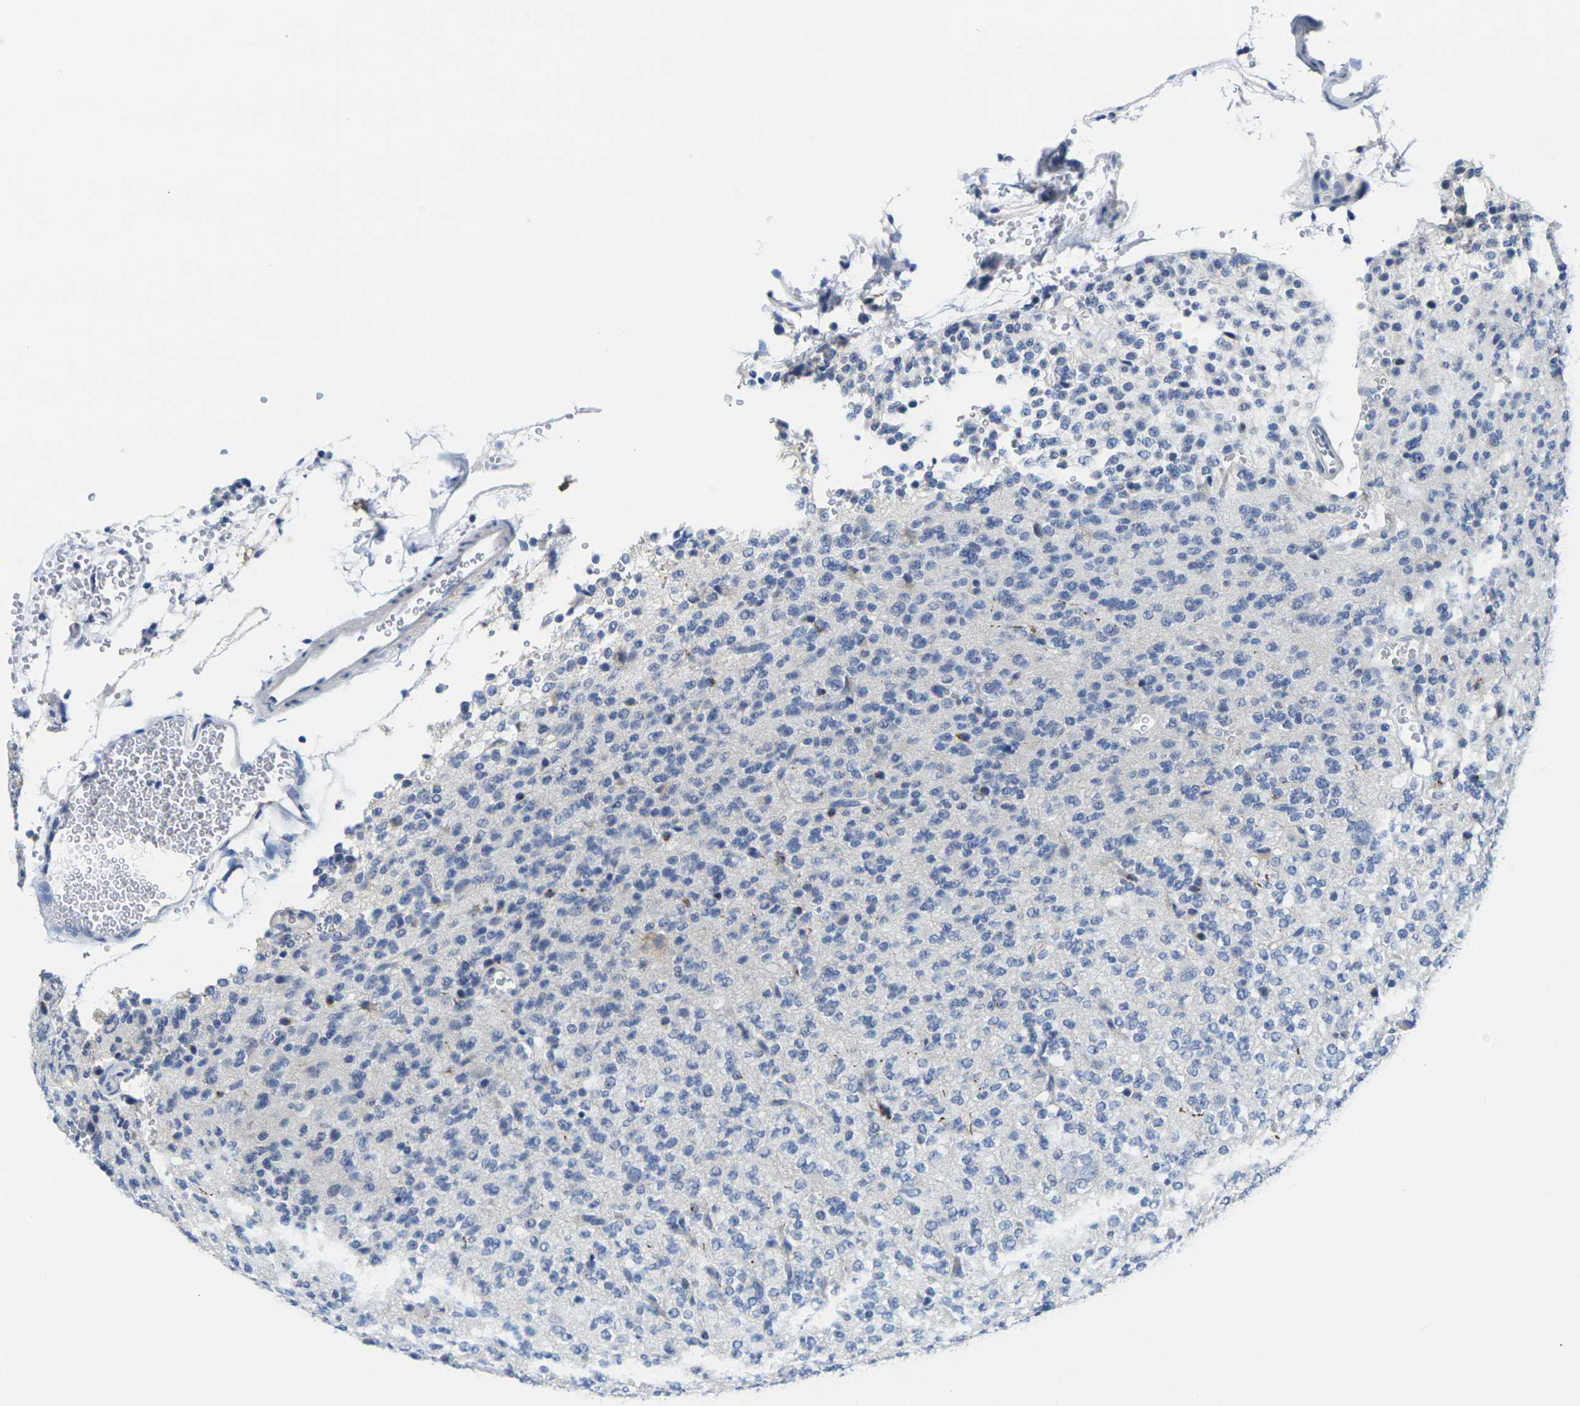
{"staining": {"intensity": "negative", "quantity": "none", "location": "none"}, "tissue": "glioma", "cell_type": "Tumor cells", "image_type": "cancer", "snomed": [{"axis": "morphology", "description": "Glioma, malignant, Low grade"}, {"axis": "topography", "description": "Brain"}], "caption": "This is an immunohistochemistry photomicrograph of malignant glioma (low-grade). There is no staining in tumor cells.", "gene": "CRK", "patient": {"sex": "male", "age": 38}}